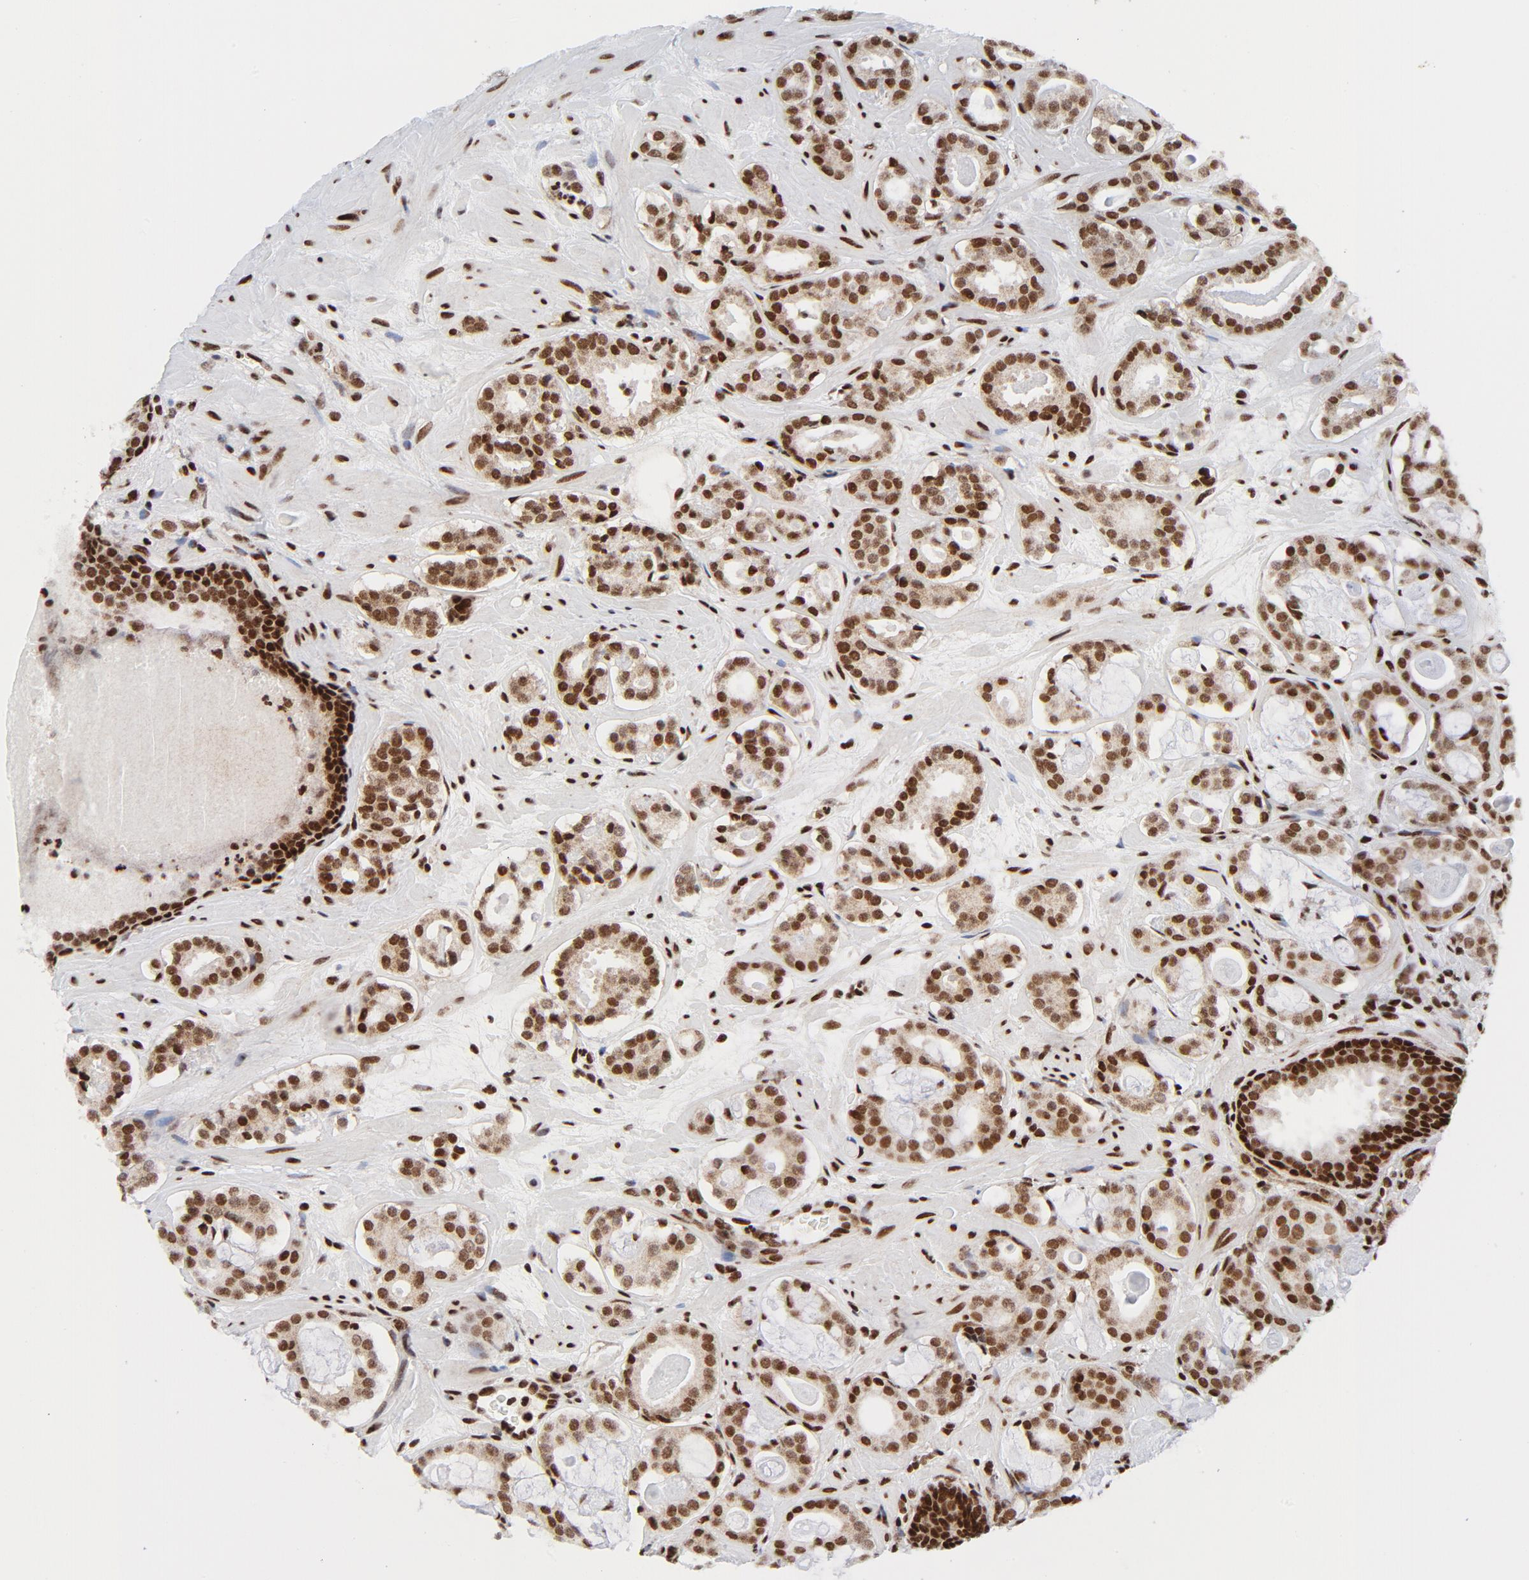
{"staining": {"intensity": "strong", "quantity": ">75%", "location": "nuclear"}, "tissue": "prostate cancer", "cell_type": "Tumor cells", "image_type": "cancer", "snomed": [{"axis": "morphology", "description": "Adenocarcinoma, Low grade"}, {"axis": "topography", "description": "Prostate"}], "caption": "Immunohistochemistry (DAB (3,3'-diaminobenzidine)) staining of prostate cancer reveals strong nuclear protein staining in approximately >75% of tumor cells.", "gene": "NFYB", "patient": {"sex": "male", "age": 57}}